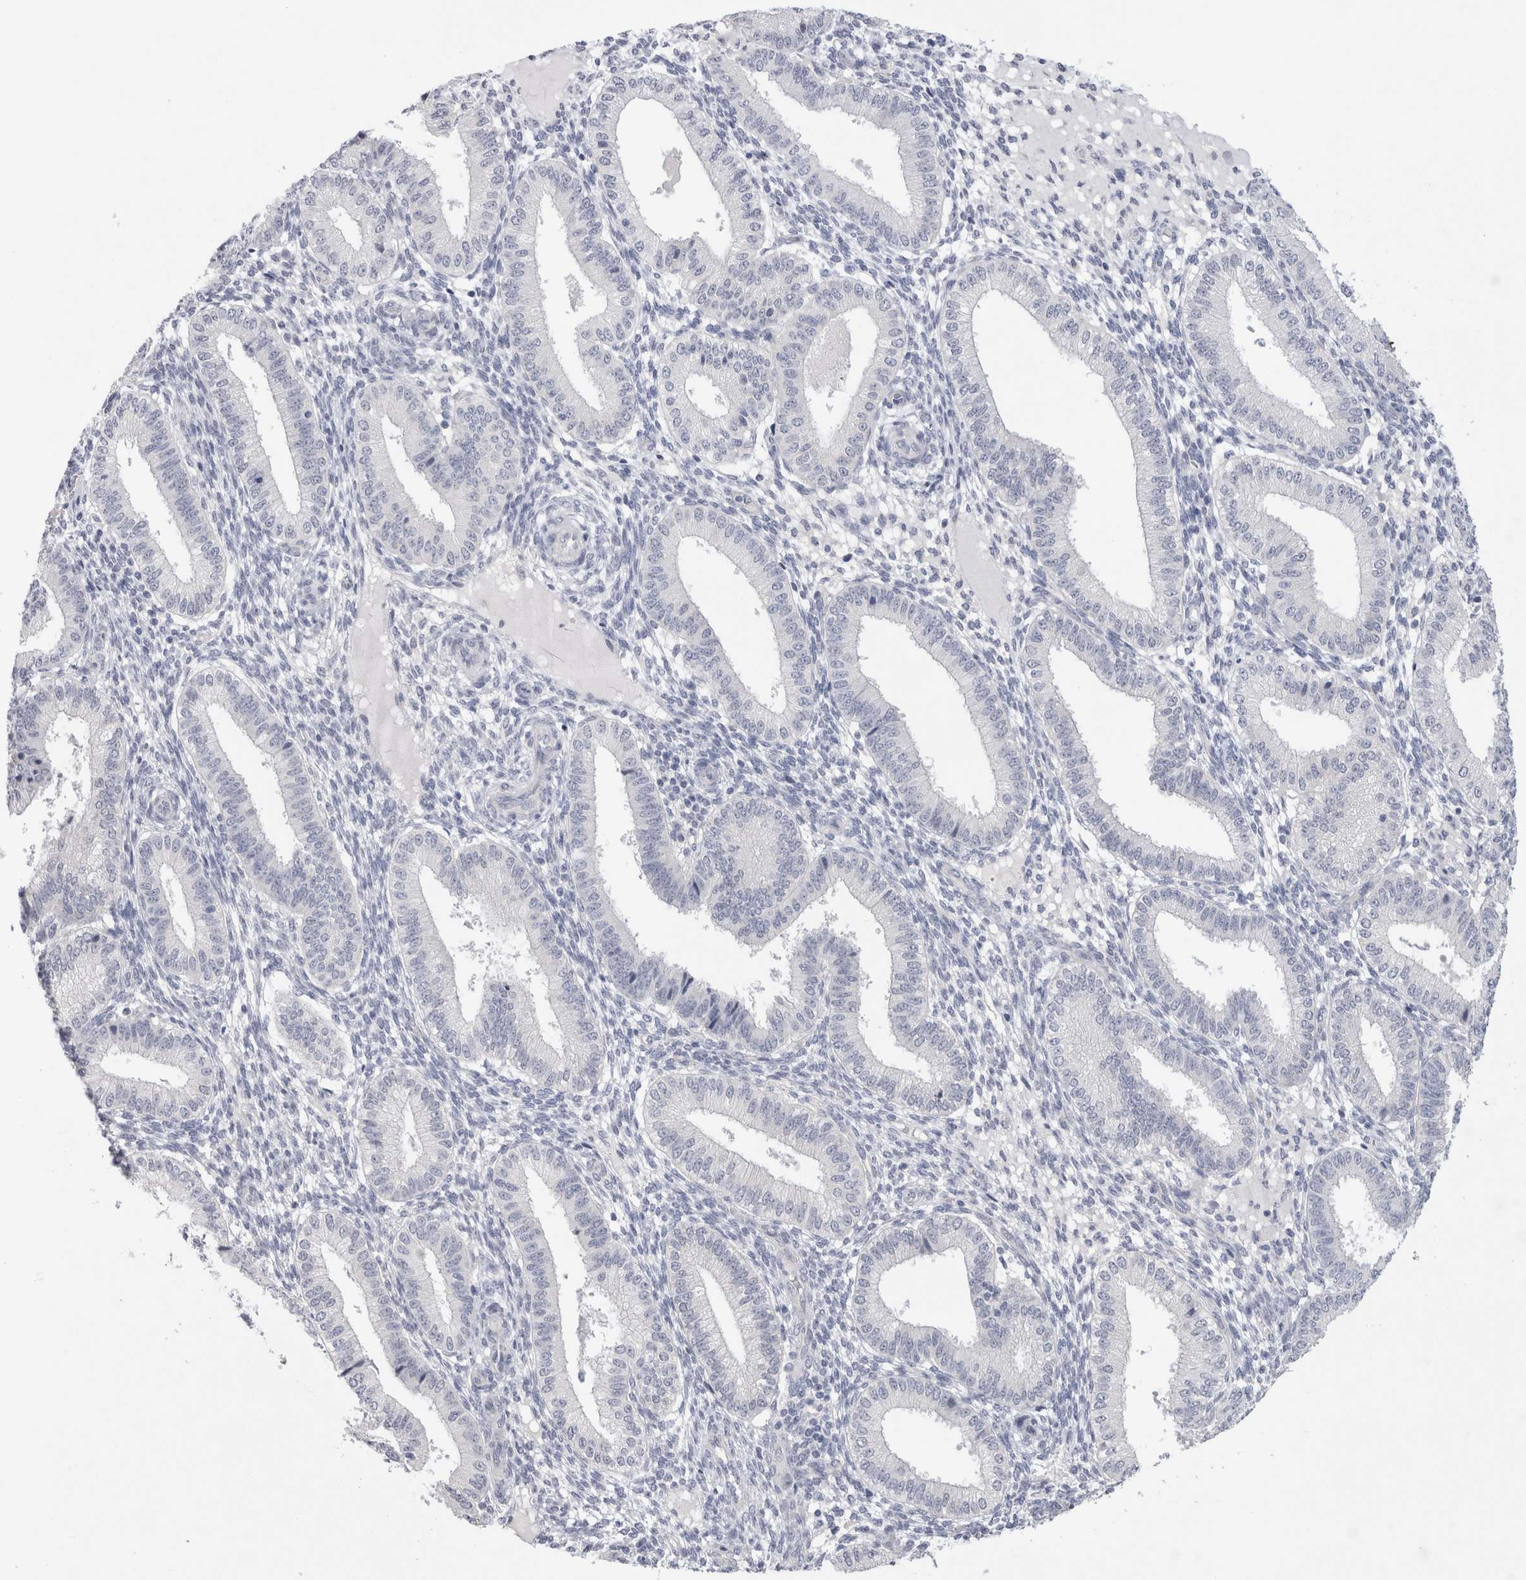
{"staining": {"intensity": "negative", "quantity": "none", "location": "none"}, "tissue": "endometrium", "cell_type": "Cells in endometrial stroma", "image_type": "normal", "snomed": [{"axis": "morphology", "description": "Normal tissue, NOS"}, {"axis": "topography", "description": "Endometrium"}], "caption": "Endometrium was stained to show a protein in brown. There is no significant expression in cells in endometrial stroma. (Immunohistochemistry, brightfield microscopy, high magnification).", "gene": "TONSL", "patient": {"sex": "female", "age": 39}}